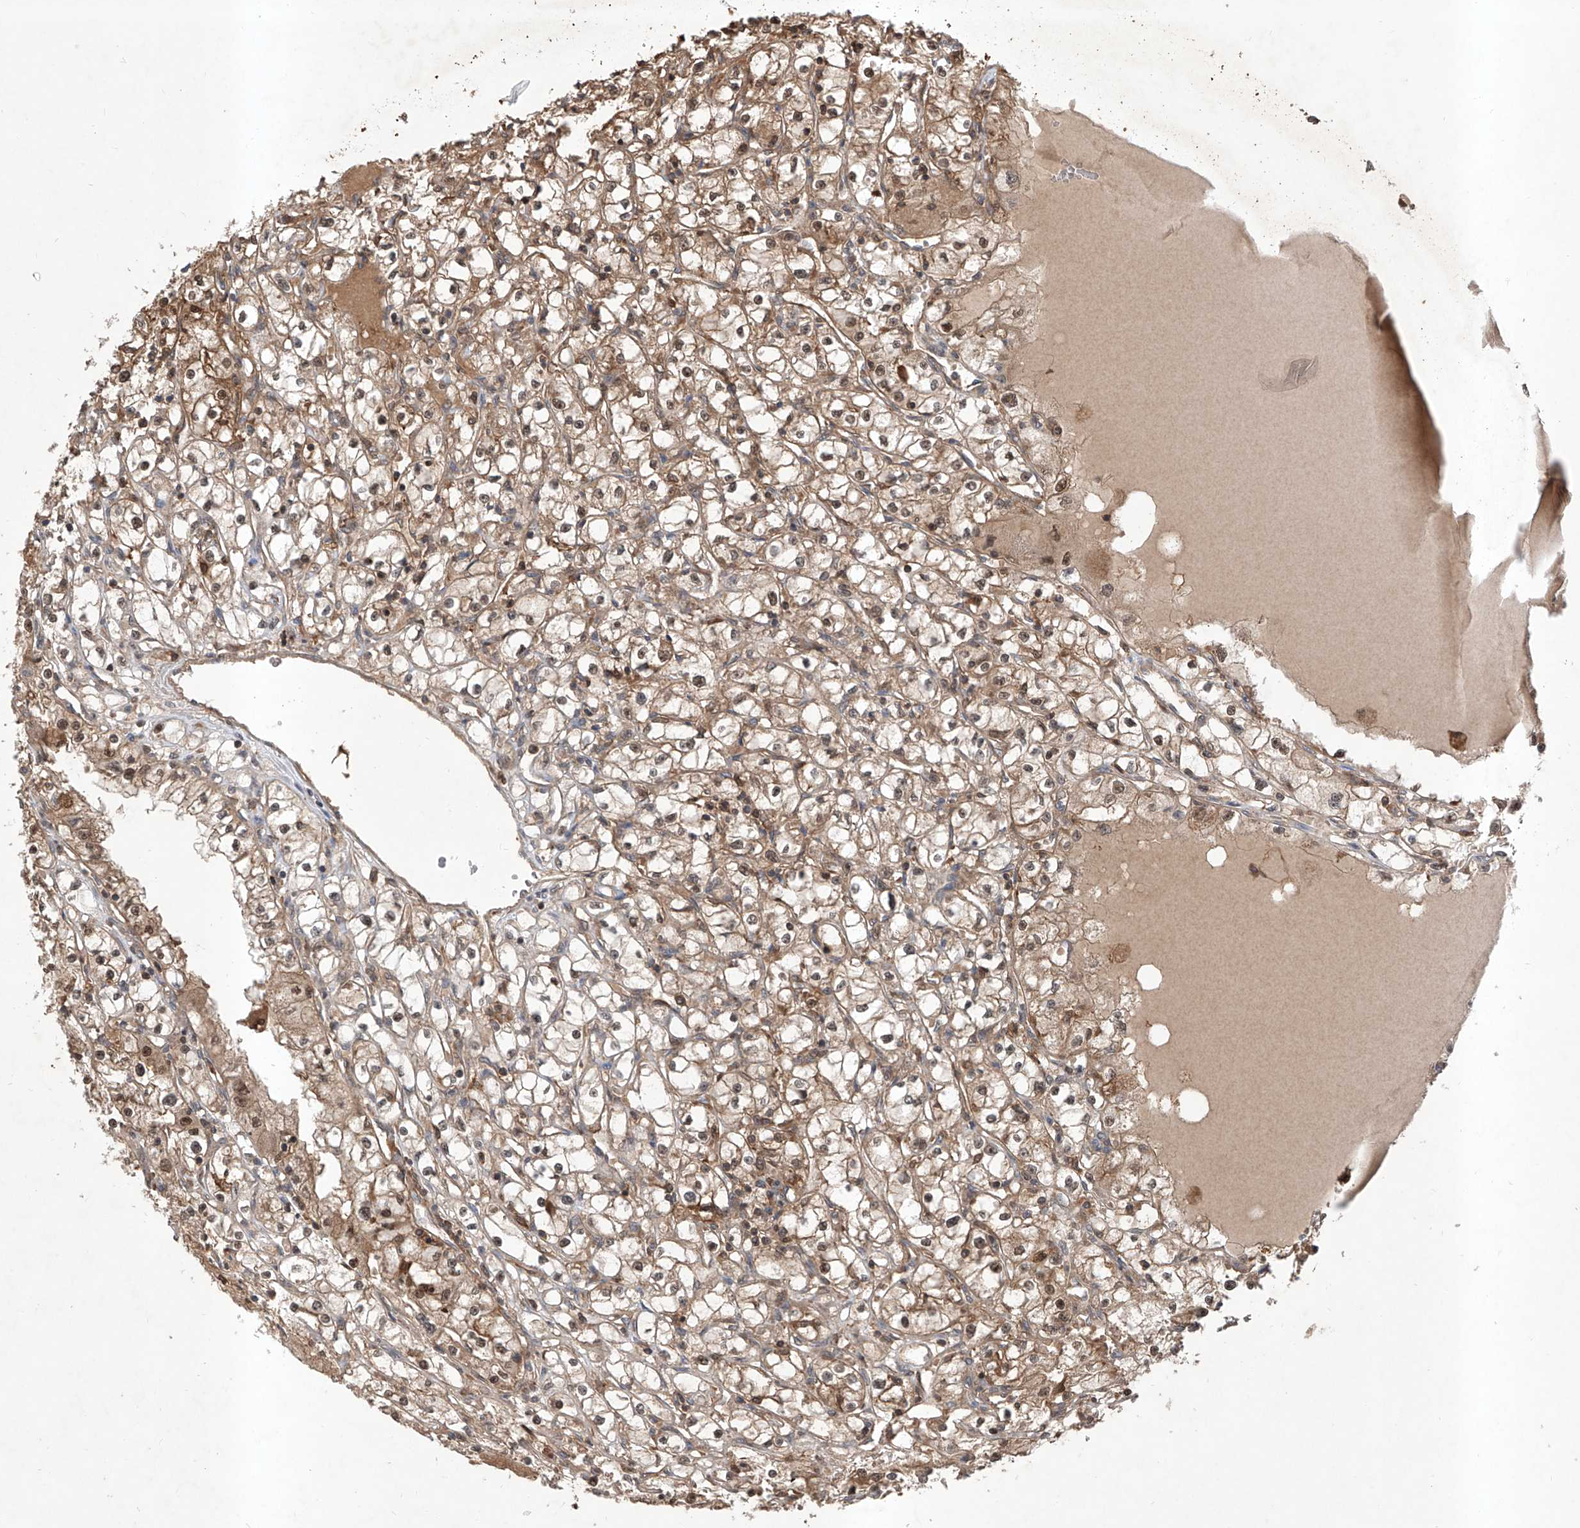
{"staining": {"intensity": "moderate", "quantity": ">75%", "location": "cytoplasmic/membranous,nuclear"}, "tissue": "renal cancer", "cell_type": "Tumor cells", "image_type": "cancer", "snomed": [{"axis": "morphology", "description": "Adenocarcinoma, NOS"}, {"axis": "topography", "description": "Kidney"}], "caption": "Brown immunohistochemical staining in renal adenocarcinoma displays moderate cytoplasmic/membranous and nuclear positivity in about >75% of tumor cells.", "gene": "HOXC8", "patient": {"sex": "male", "age": 56}}